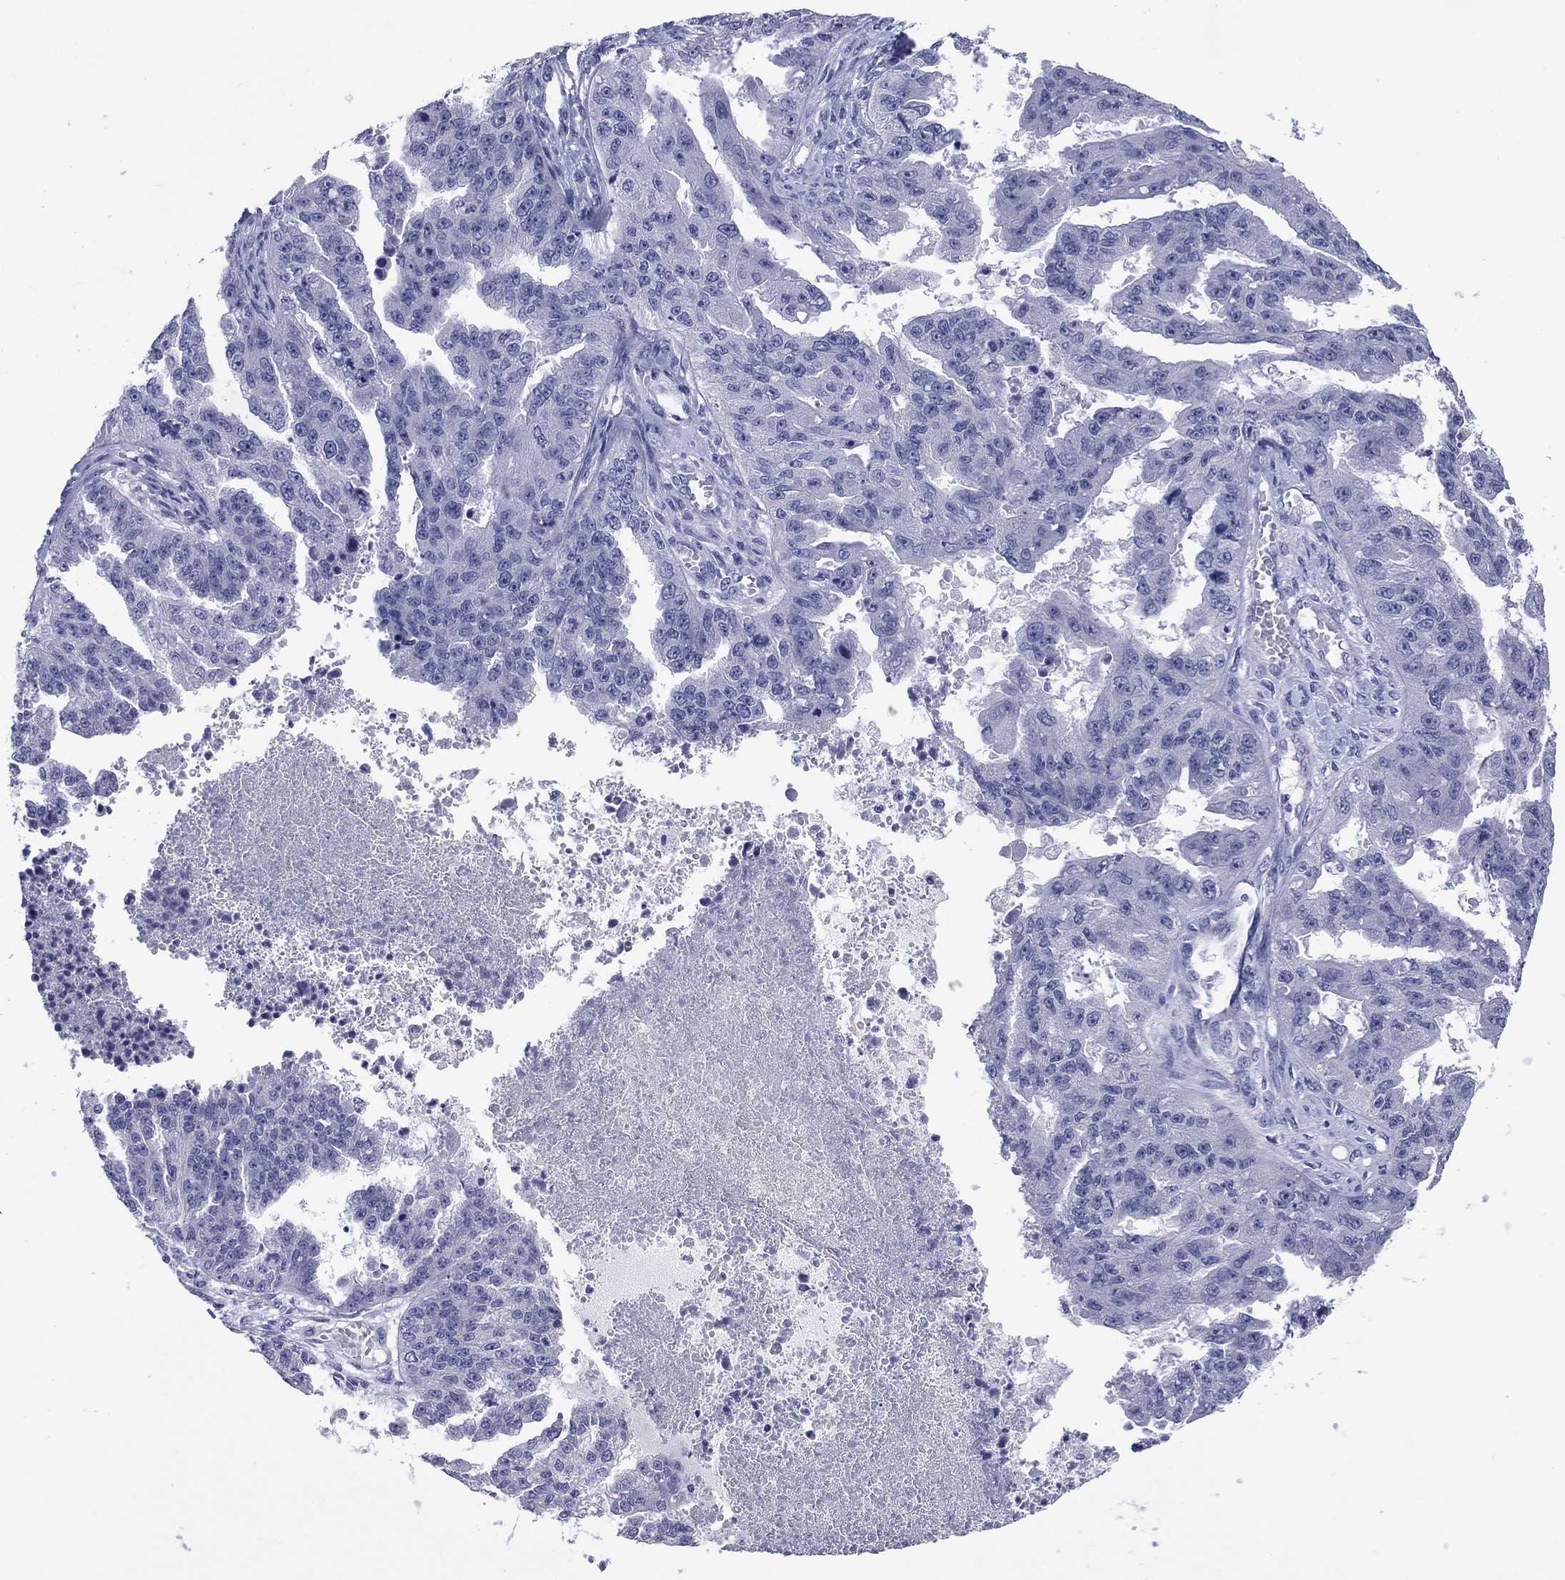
{"staining": {"intensity": "negative", "quantity": "none", "location": "none"}, "tissue": "ovarian cancer", "cell_type": "Tumor cells", "image_type": "cancer", "snomed": [{"axis": "morphology", "description": "Cystadenocarcinoma, serous, NOS"}, {"axis": "topography", "description": "Ovary"}], "caption": "DAB immunohistochemical staining of human serous cystadenocarcinoma (ovarian) reveals no significant positivity in tumor cells. Brightfield microscopy of immunohistochemistry stained with DAB (3,3'-diaminobenzidine) (brown) and hematoxylin (blue), captured at high magnification.", "gene": "PRKCG", "patient": {"sex": "female", "age": 58}}